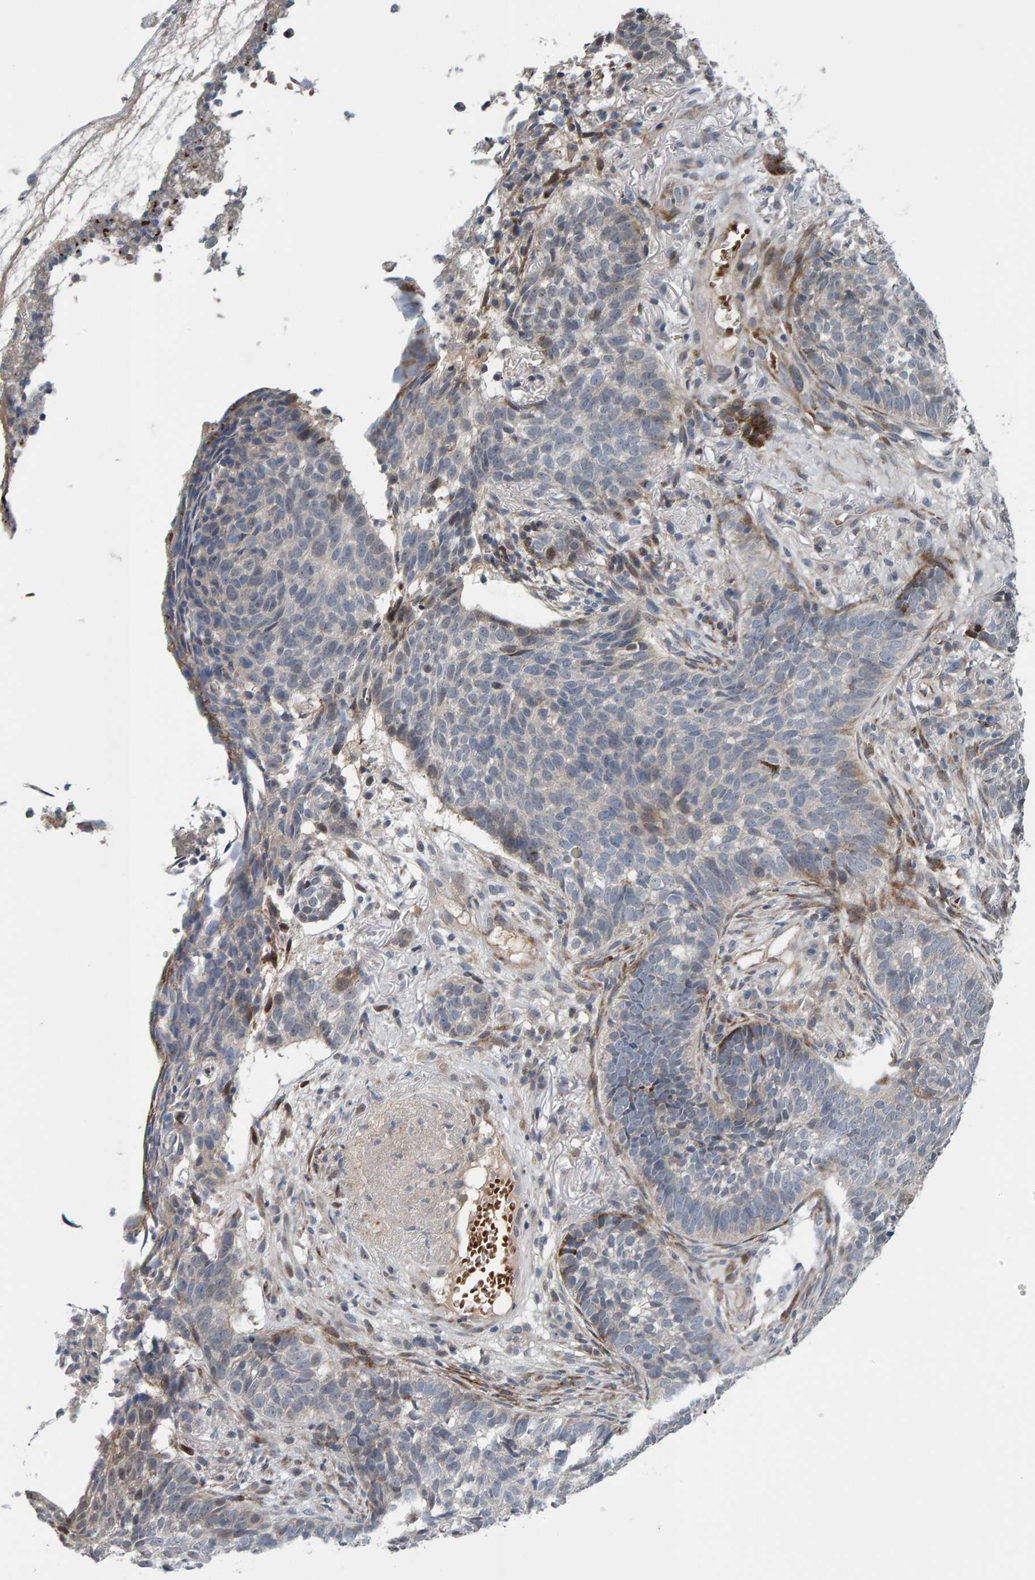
{"staining": {"intensity": "negative", "quantity": "none", "location": "none"}, "tissue": "skin cancer", "cell_type": "Tumor cells", "image_type": "cancer", "snomed": [{"axis": "morphology", "description": "Basal cell carcinoma"}, {"axis": "topography", "description": "Skin"}], "caption": "Human basal cell carcinoma (skin) stained for a protein using IHC demonstrates no positivity in tumor cells.", "gene": "MFSD6L", "patient": {"sex": "male", "age": 85}}